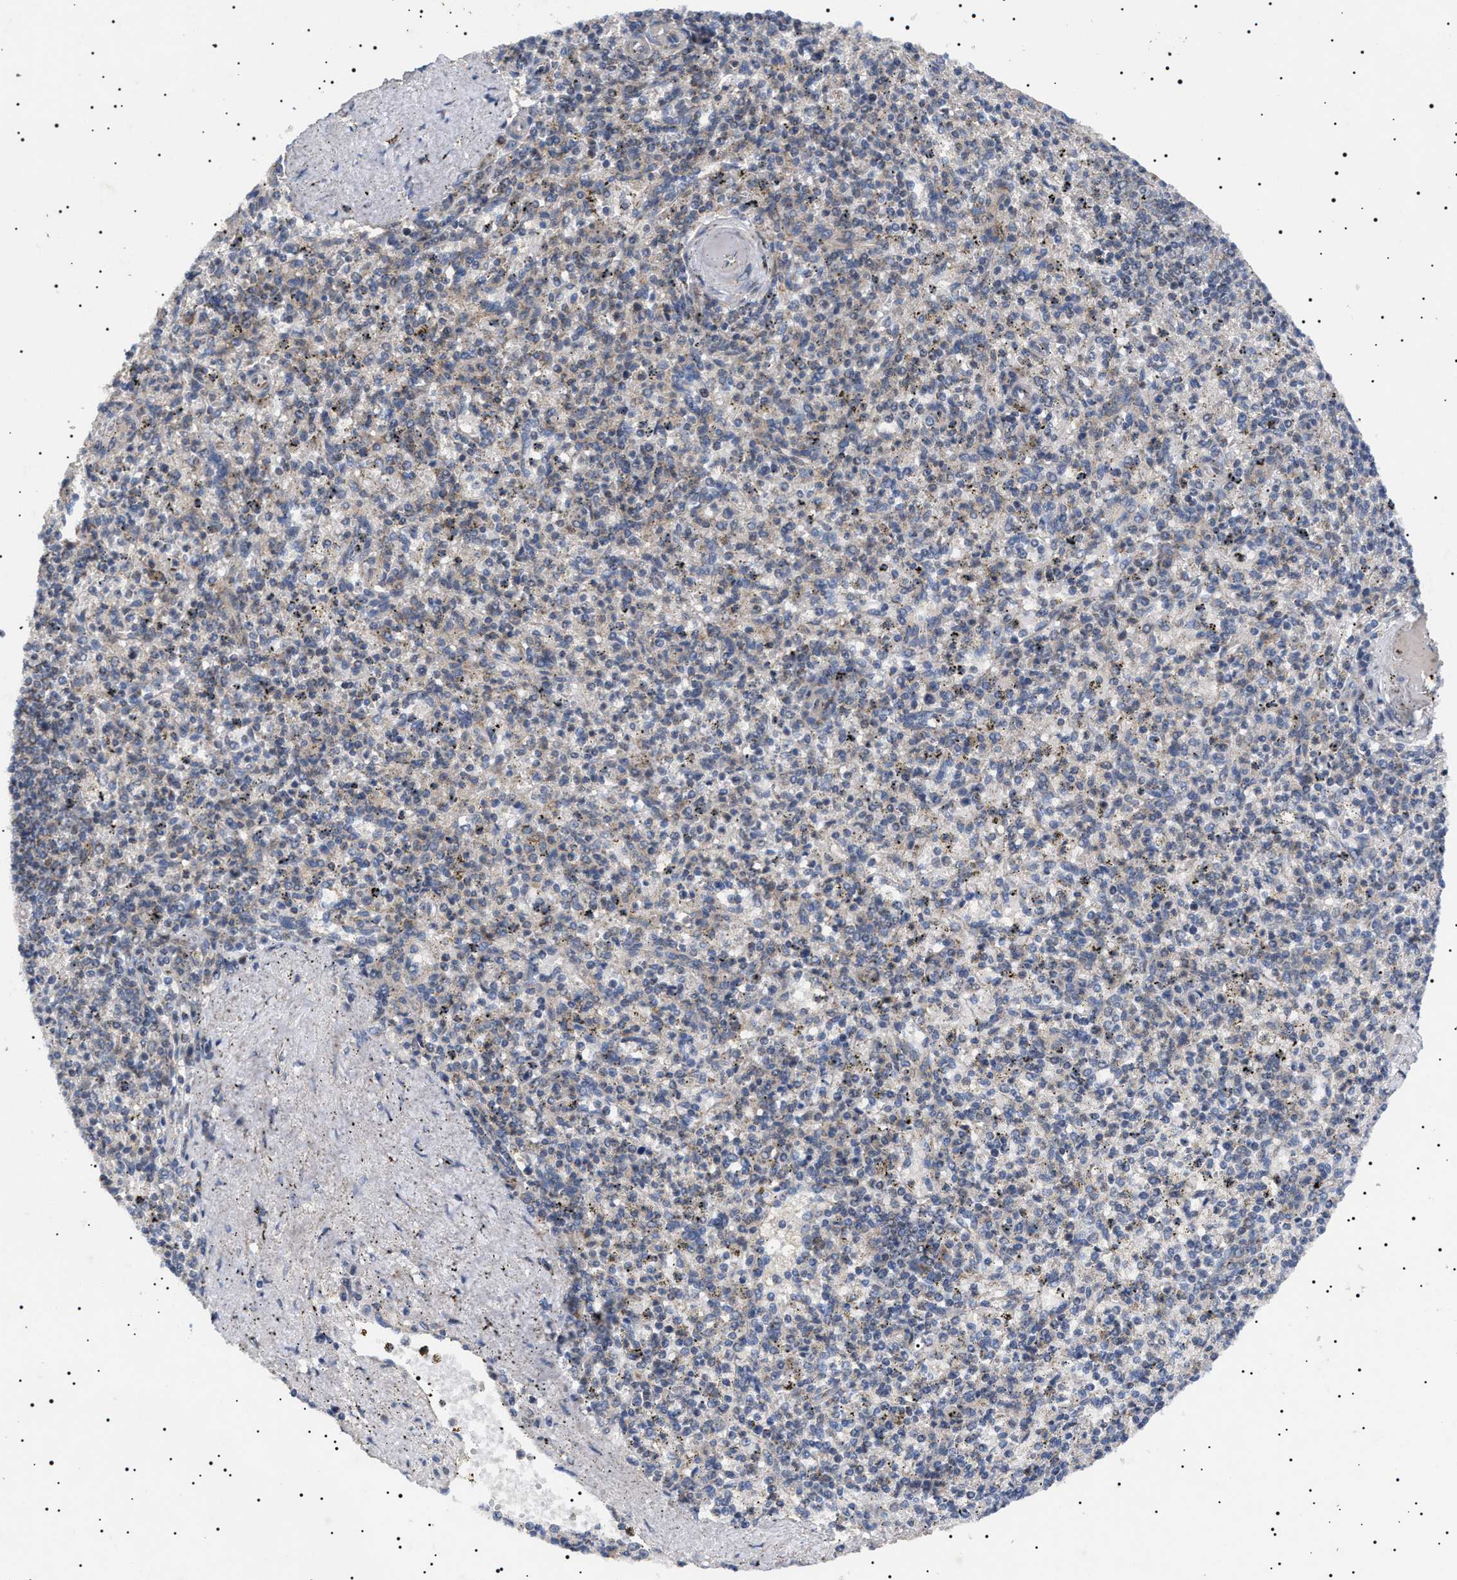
{"staining": {"intensity": "weak", "quantity": "<25%", "location": "cytoplasmic/membranous"}, "tissue": "spleen", "cell_type": "Cells in red pulp", "image_type": "normal", "snomed": [{"axis": "morphology", "description": "Normal tissue, NOS"}, {"axis": "topography", "description": "Spleen"}], "caption": "IHC micrograph of benign spleen stained for a protein (brown), which exhibits no positivity in cells in red pulp. (DAB (3,3'-diaminobenzidine) immunohistochemistry, high magnification).", "gene": "RAB34", "patient": {"sex": "male", "age": 72}}